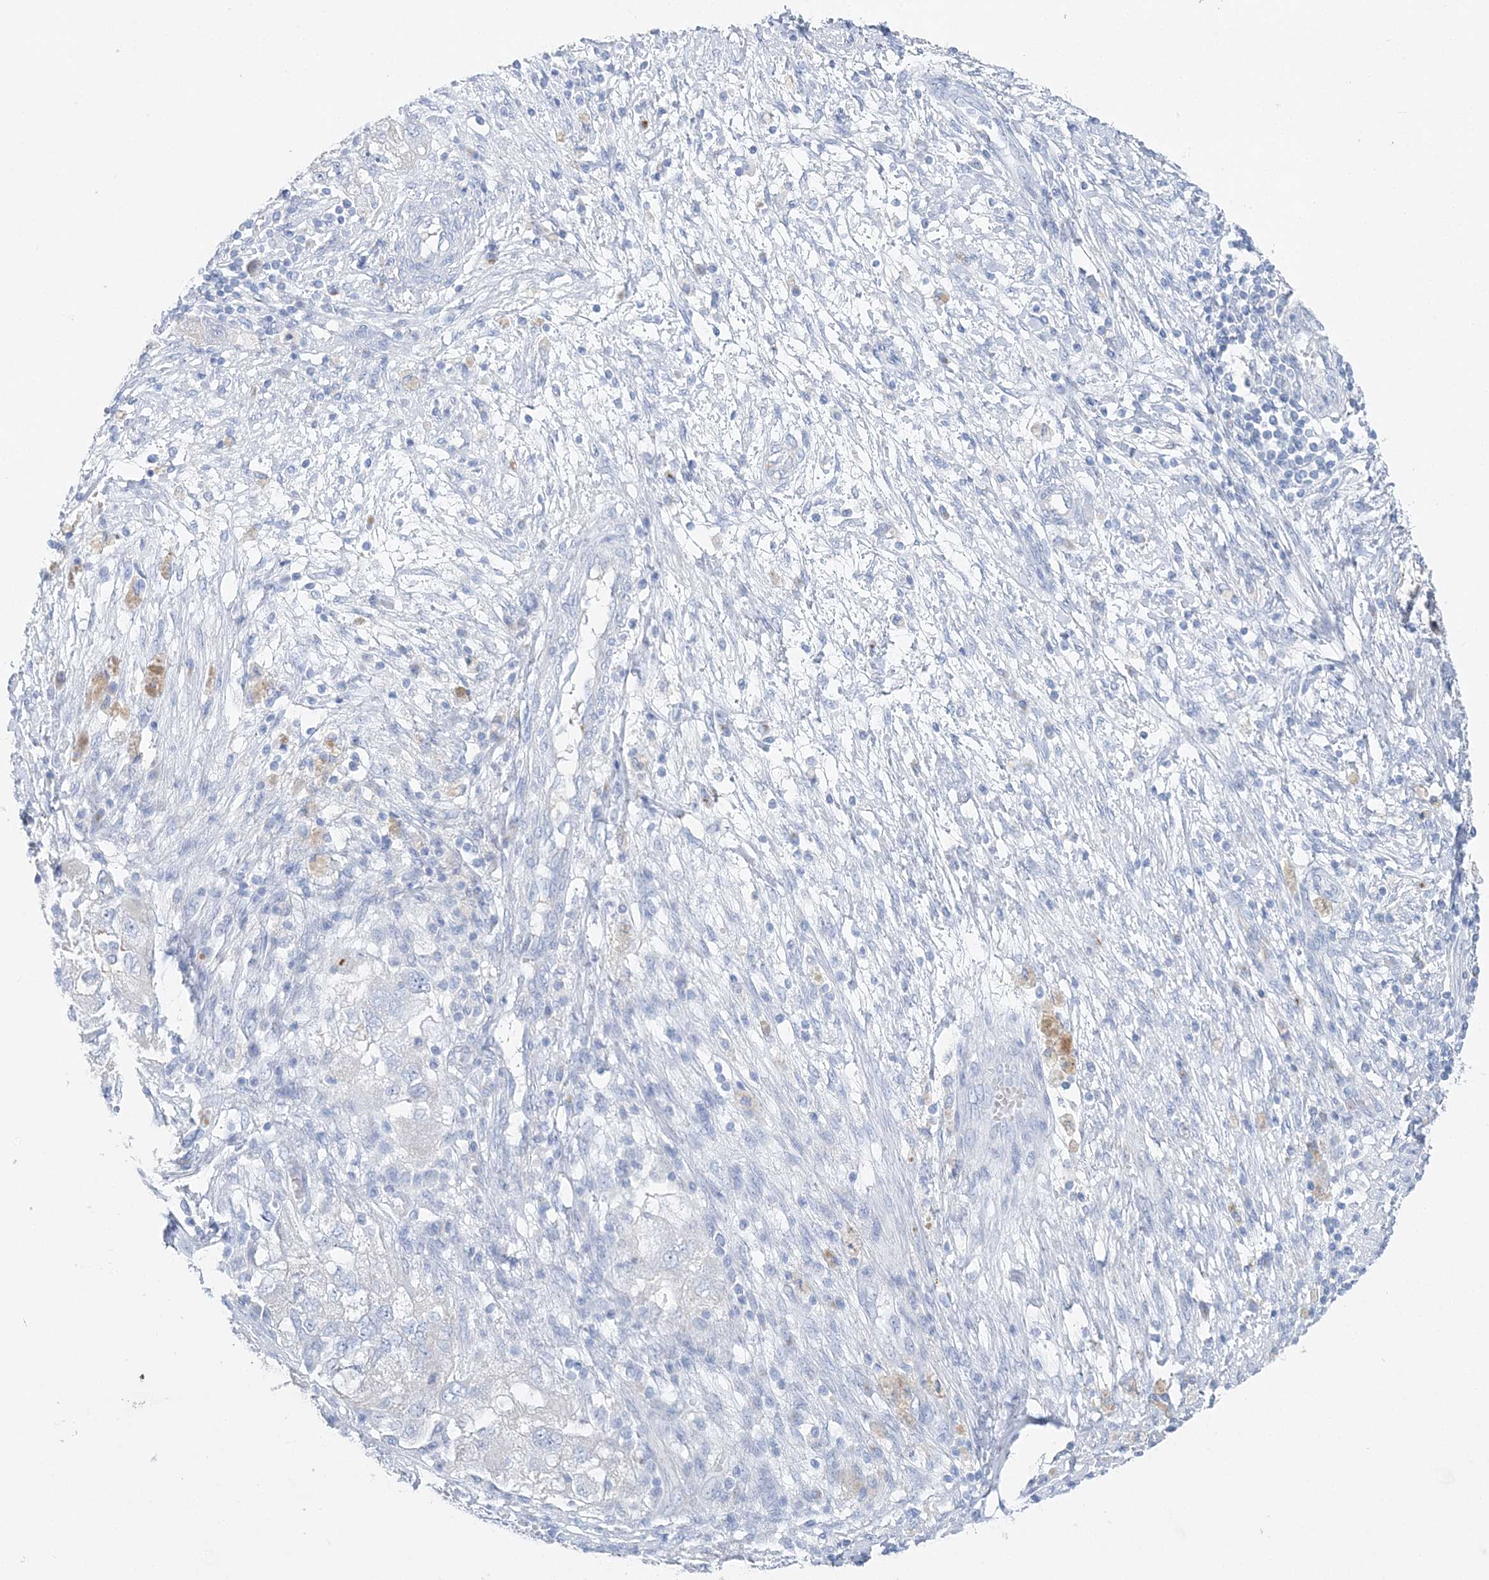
{"staining": {"intensity": "negative", "quantity": "none", "location": "none"}, "tissue": "ovarian cancer", "cell_type": "Tumor cells", "image_type": "cancer", "snomed": [{"axis": "morphology", "description": "Carcinoma, NOS"}, {"axis": "morphology", "description": "Cystadenocarcinoma, serous, NOS"}, {"axis": "topography", "description": "Ovary"}], "caption": "Human ovarian cancer stained for a protein using immunohistochemistry (IHC) displays no expression in tumor cells.", "gene": "SLC5A6", "patient": {"sex": "female", "age": 69}}